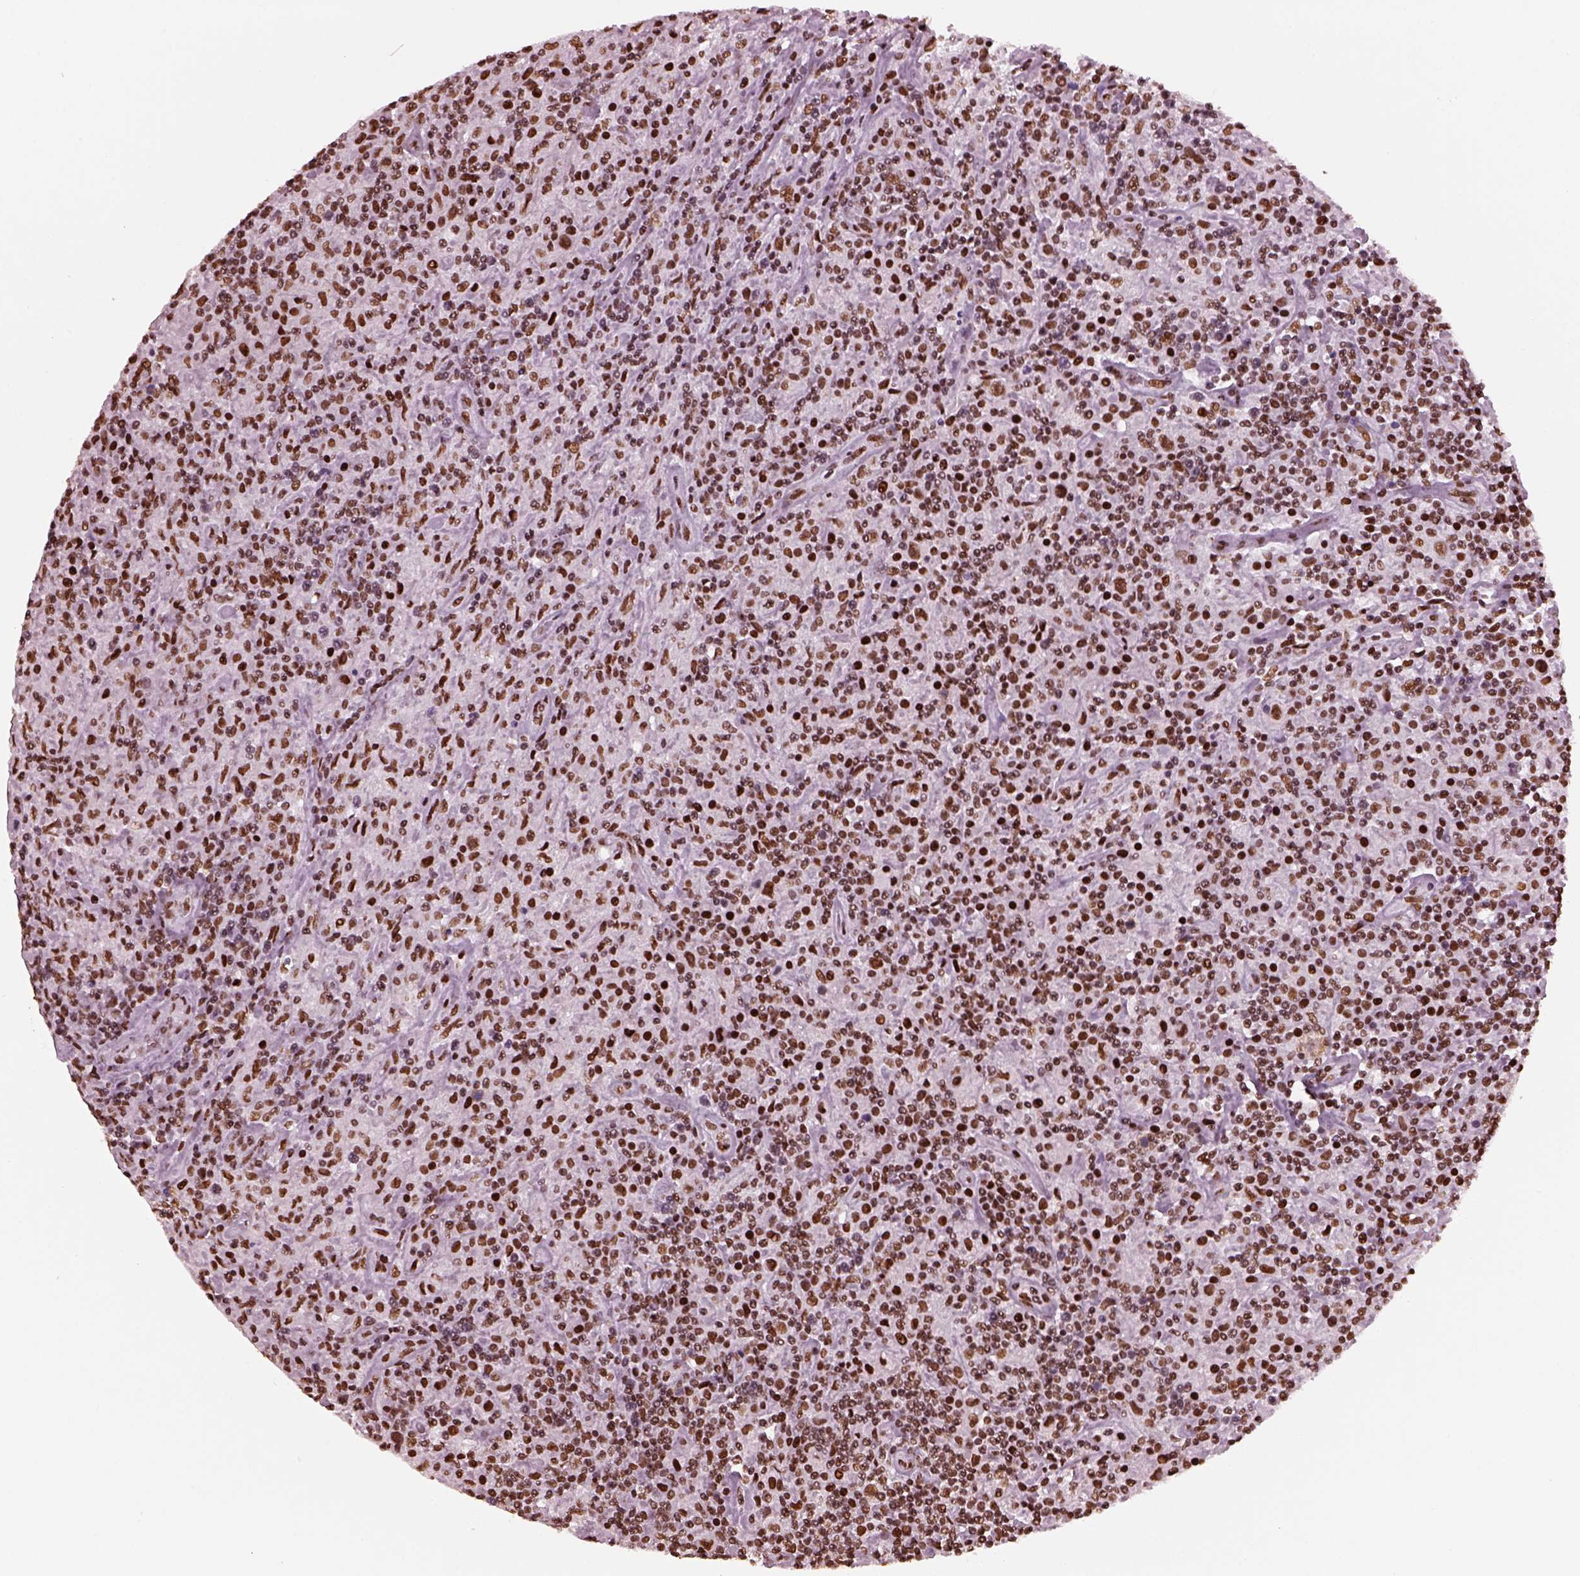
{"staining": {"intensity": "strong", "quantity": ">75%", "location": "nuclear"}, "tissue": "lymphoma", "cell_type": "Tumor cells", "image_type": "cancer", "snomed": [{"axis": "morphology", "description": "Hodgkin's disease, NOS"}, {"axis": "topography", "description": "Lymph node"}], "caption": "Immunohistochemistry histopathology image of Hodgkin's disease stained for a protein (brown), which demonstrates high levels of strong nuclear positivity in approximately >75% of tumor cells.", "gene": "CBFA2T3", "patient": {"sex": "male", "age": 70}}